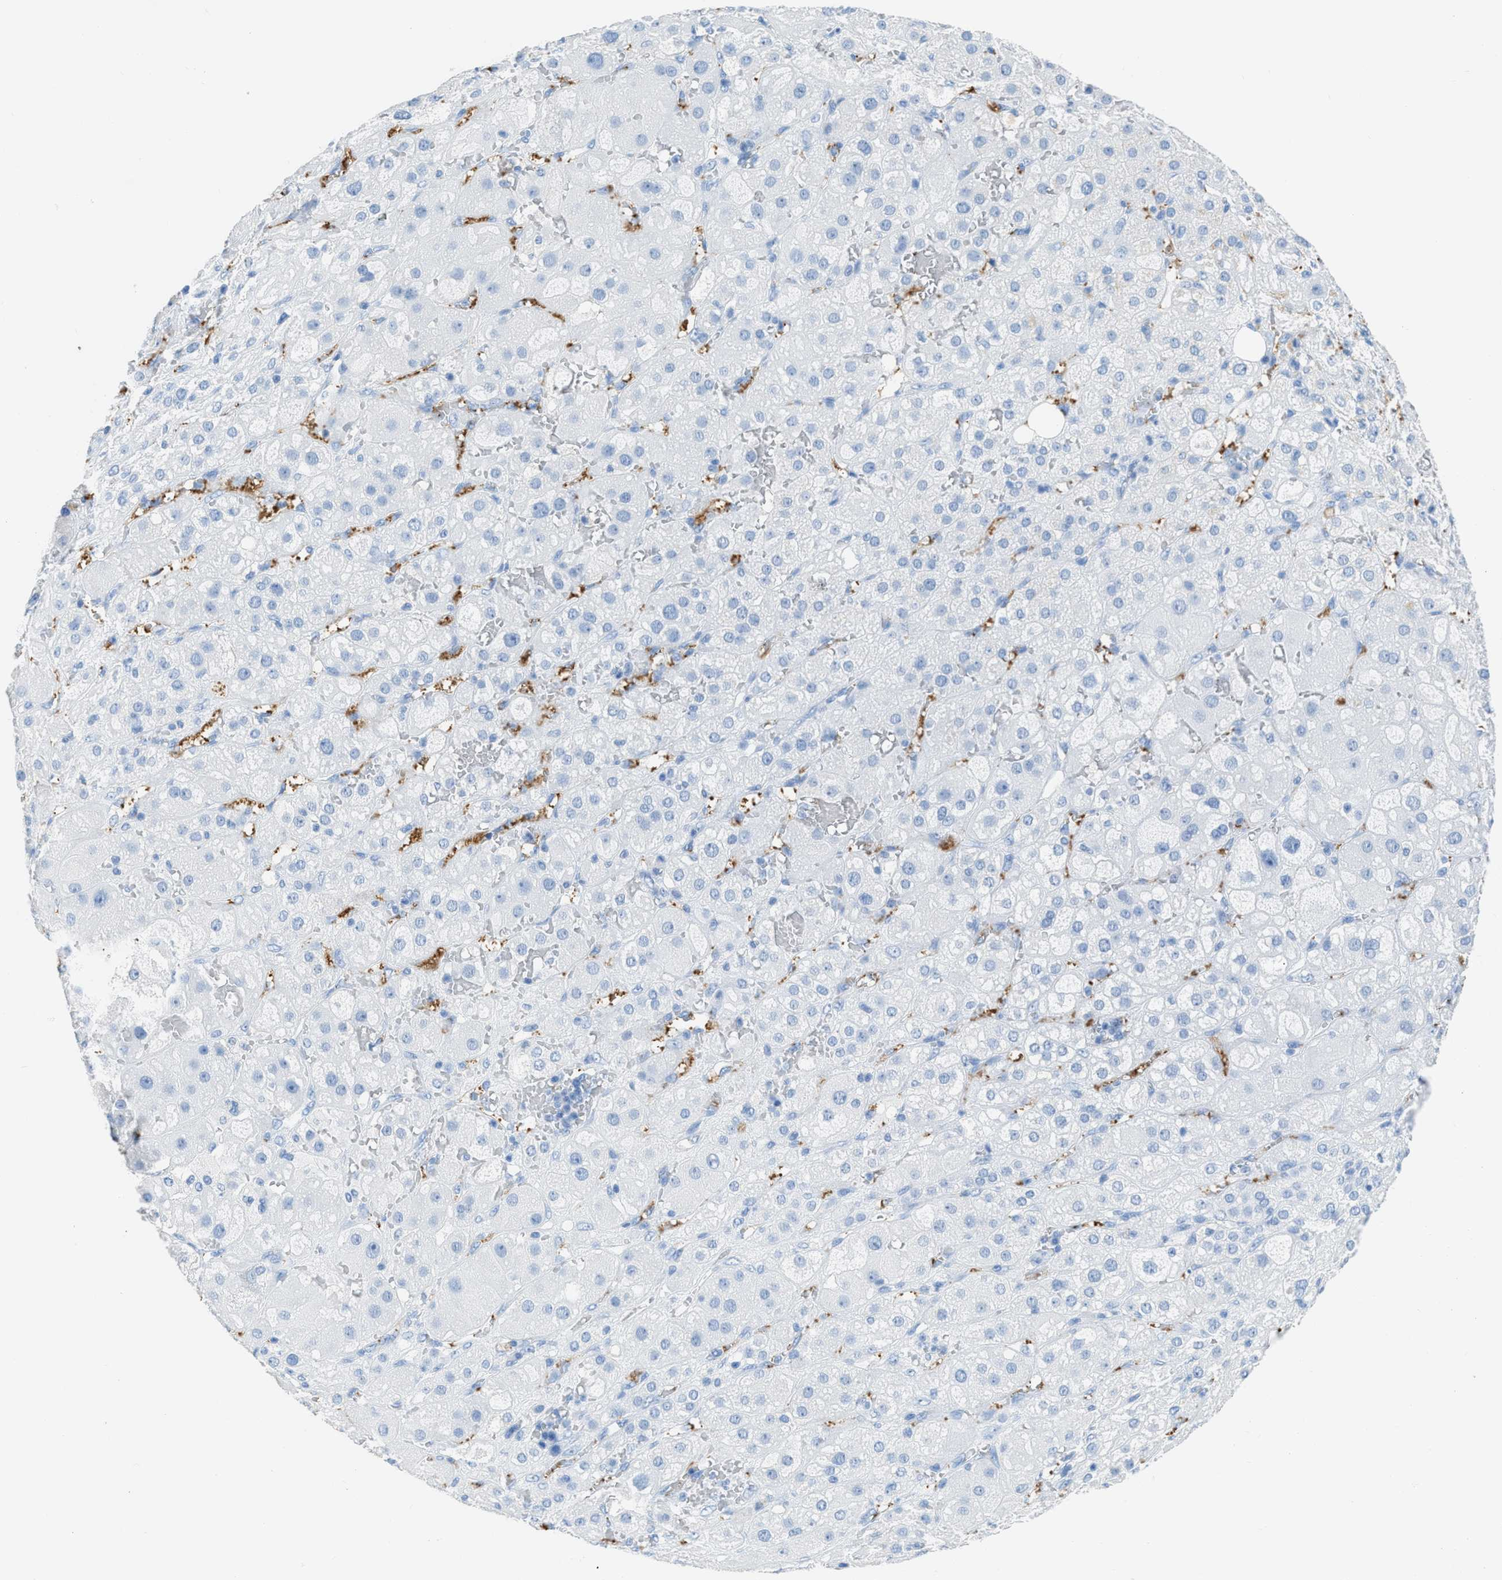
{"staining": {"intensity": "negative", "quantity": "none", "location": "none"}, "tissue": "adrenal gland", "cell_type": "Glandular cells", "image_type": "normal", "snomed": [{"axis": "morphology", "description": "Normal tissue, NOS"}, {"axis": "topography", "description": "Adrenal gland"}], "caption": "Glandular cells show no significant protein staining in unremarkable adrenal gland. (DAB (3,3'-diaminobenzidine) IHC with hematoxylin counter stain).", "gene": "FAIM2", "patient": {"sex": "female", "age": 47}}